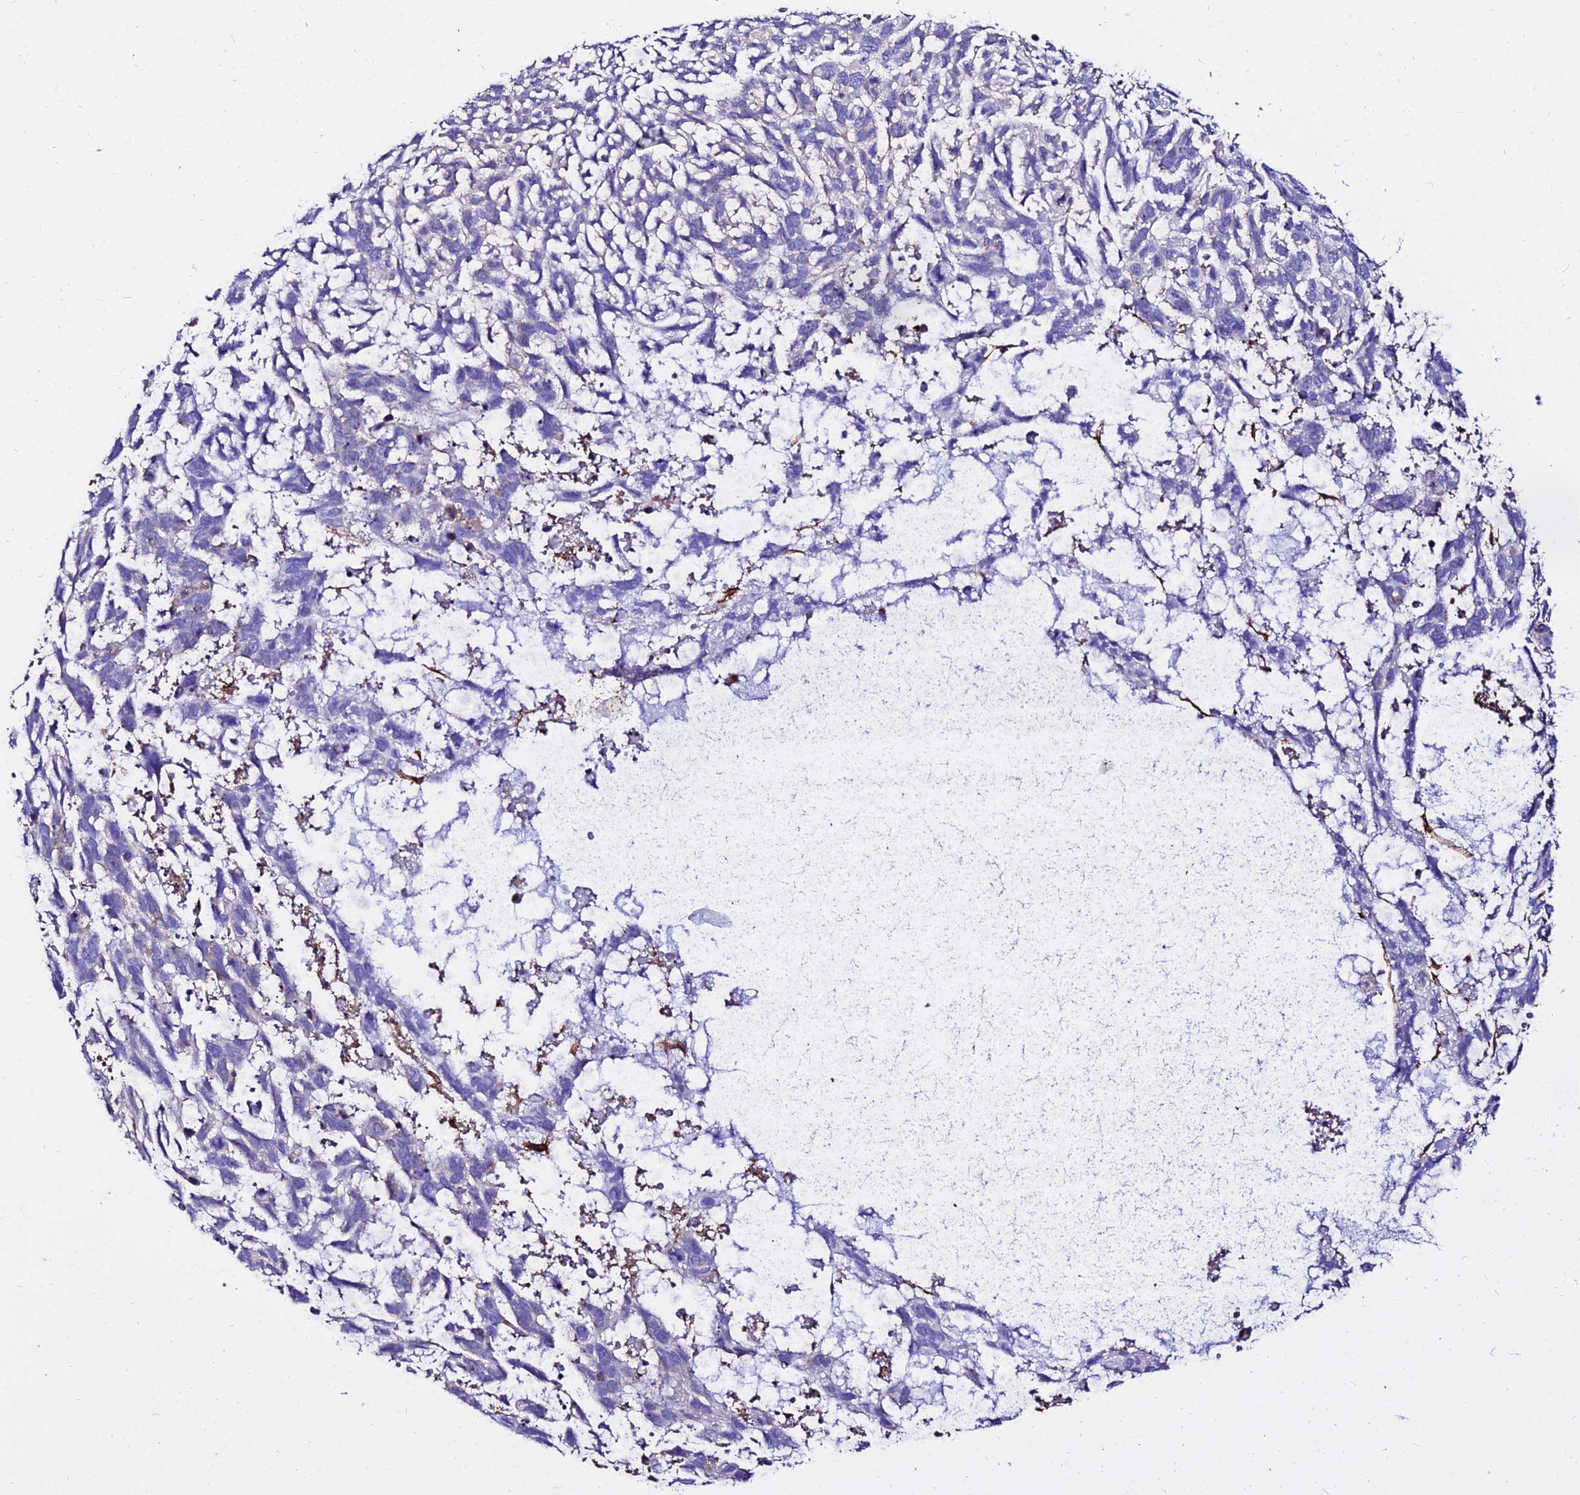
{"staining": {"intensity": "negative", "quantity": "none", "location": "none"}, "tissue": "skin cancer", "cell_type": "Tumor cells", "image_type": "cancer", "snomed": [{"axis": "morphology", "description": "Basal cell carcinoma"}, {"axis": "topography", "description": "Skin"}], "caption": "Immunohistochemistry image of neoplastic tissue: skin basal cell carcinoma stained with DAB (3,3'-diaminobenzidine) demonstrates no significant protein expression in tumor cells. (Stains: DAB immunohistochemistry with hematoxylin counter stain, Microscopy: brightfield microscopy at high magnification).", "gene": "CSRP1", "patient": {"sex": "male", "age": 88}}